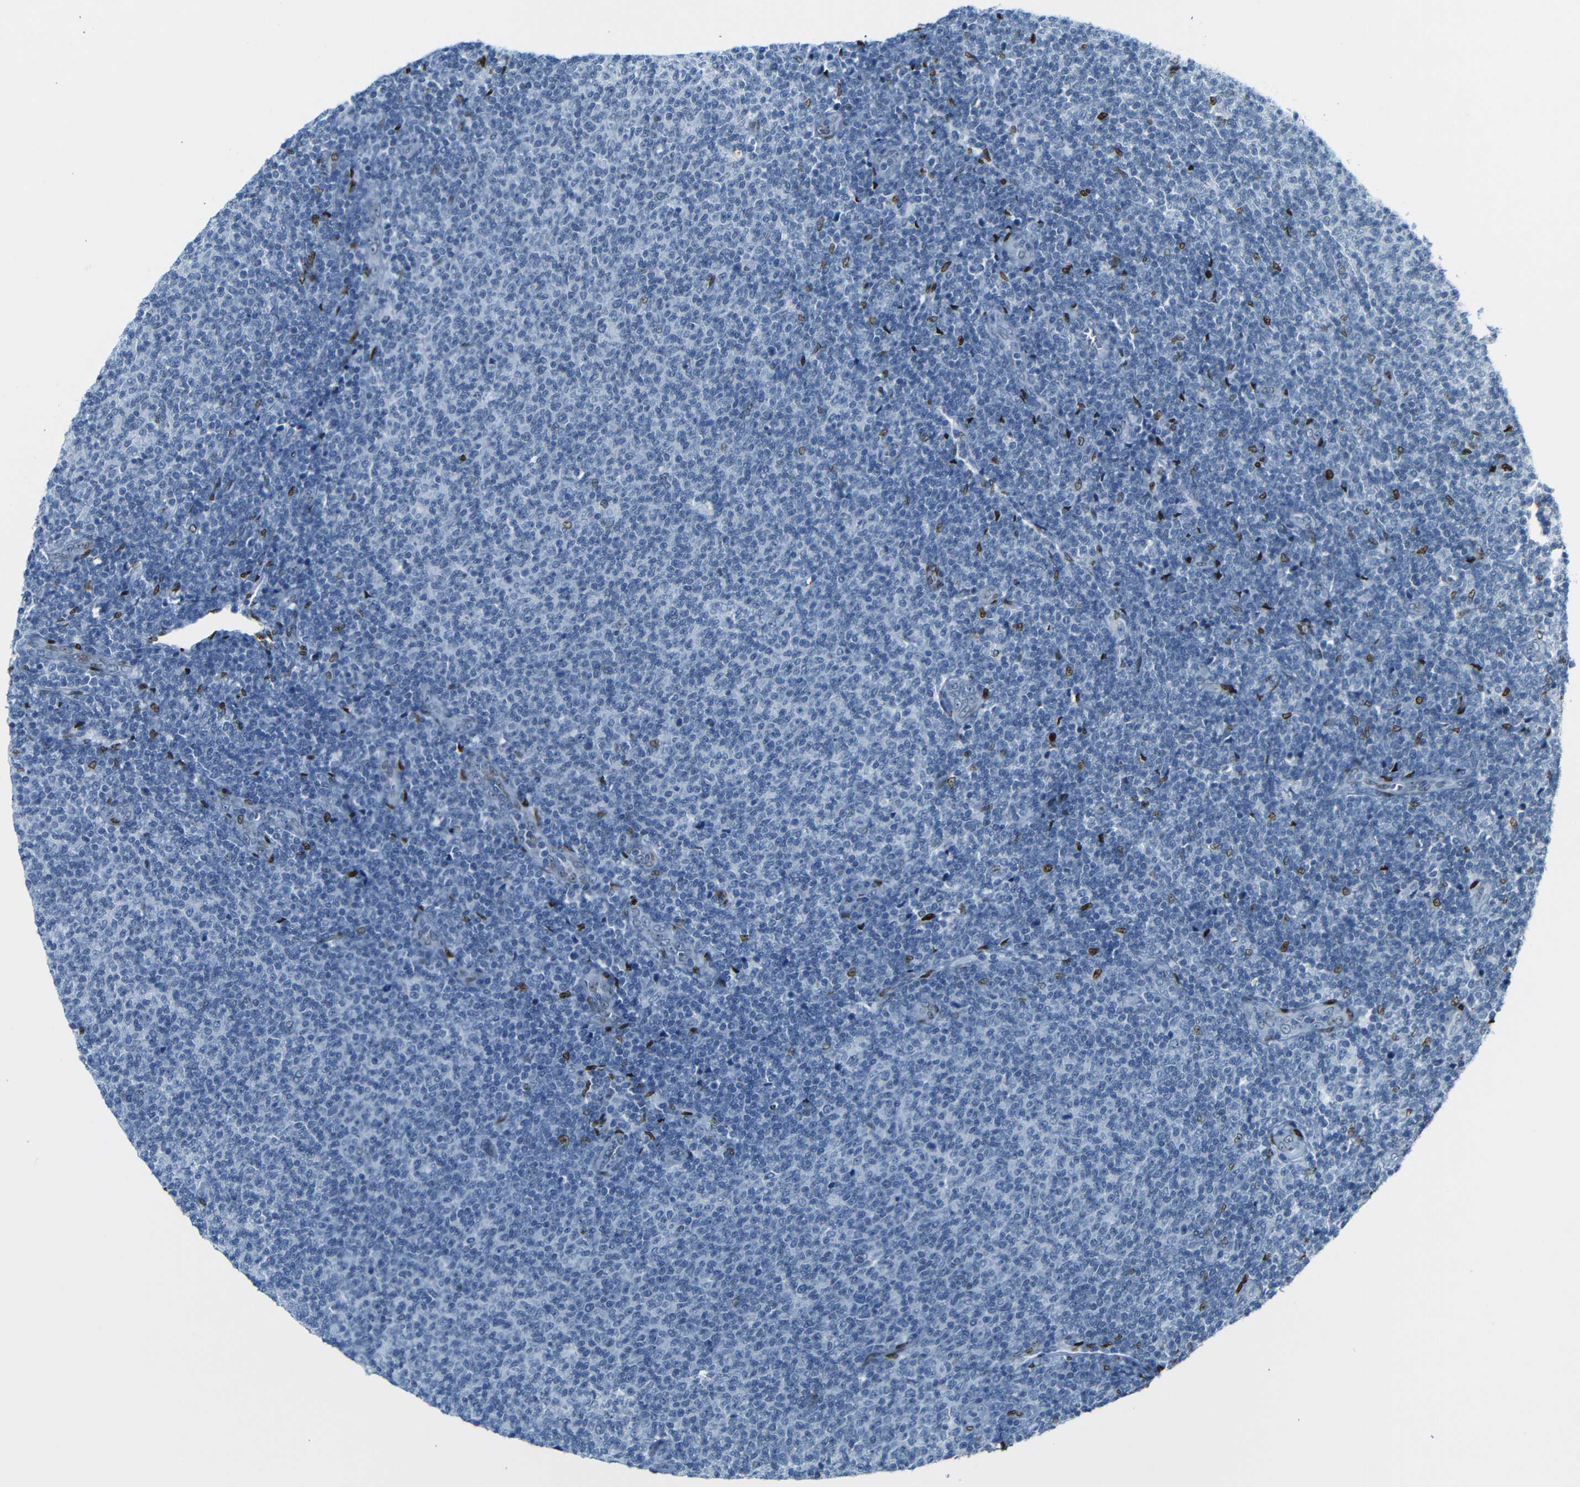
{"staining": {"intensity": "negative", "quantity": "none", "location": "none"}, "tissue": "lymphoma", "cell_type": "Tumor cells", "image_type": "cancer", "snomed": [{"axis": "morphology", "description": "Malignant lymphoma, non-Hodgkin's type, Low grade"}, {"axis": "topography", "description": "Lymph node"}], "caption": "Tumor cells are negative for brown protein staining in lymphoma.", "gene": "NPIPB15", "patient": {"sex": "male", "age": 66}}